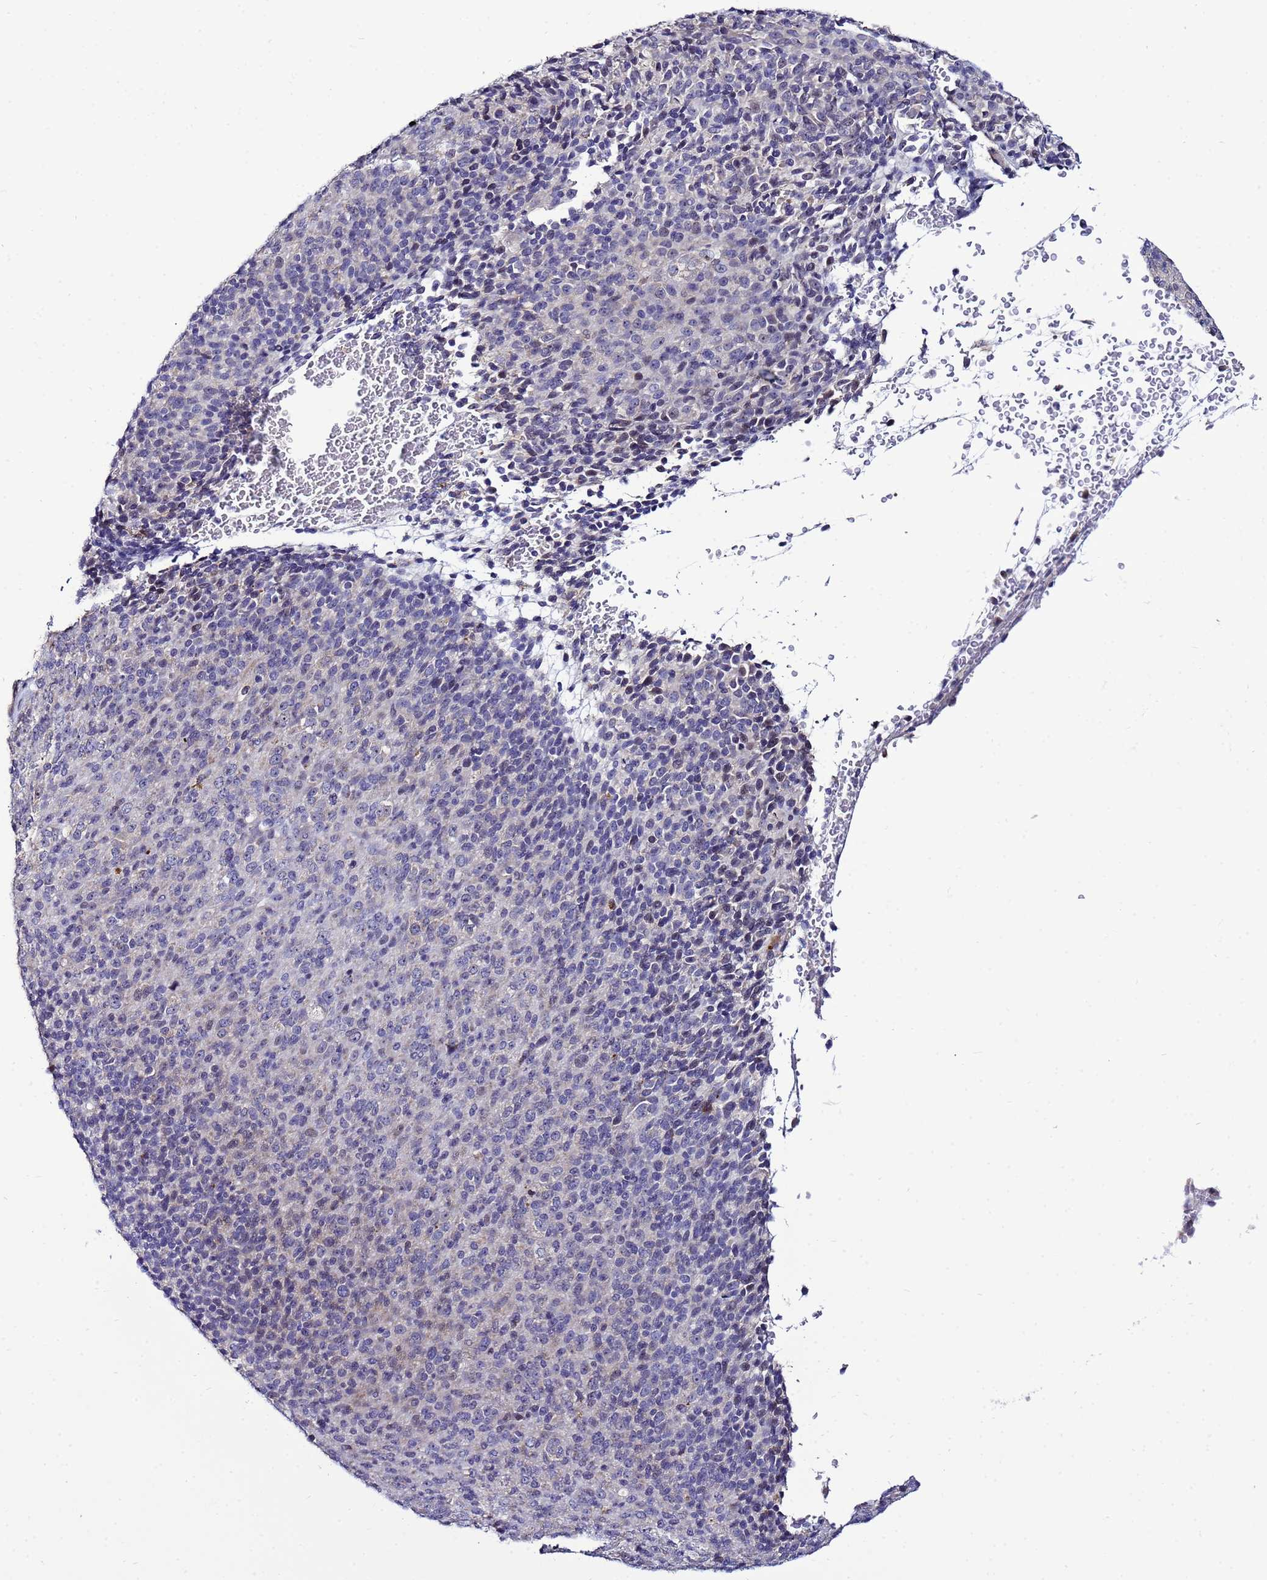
{"staining": {"intensity": "weak", "quantity": "<25%", "location": "cytoplasmic/membranous"}, "tissue": "melanoma", "cell_type": "Tumor cells", "image_type": "cancer", "snomed": [{"axis": "morphology", "description": "Malignant melanoma, Metastatic site"}, {"axis": "topography", "description": "Brain"}], "caption": "Melanoma was stained to show a protein in brown. There is no significant staining in tumor cells.", "gene": "NOL8", "patient": {"sex": "female", "age": 56}}